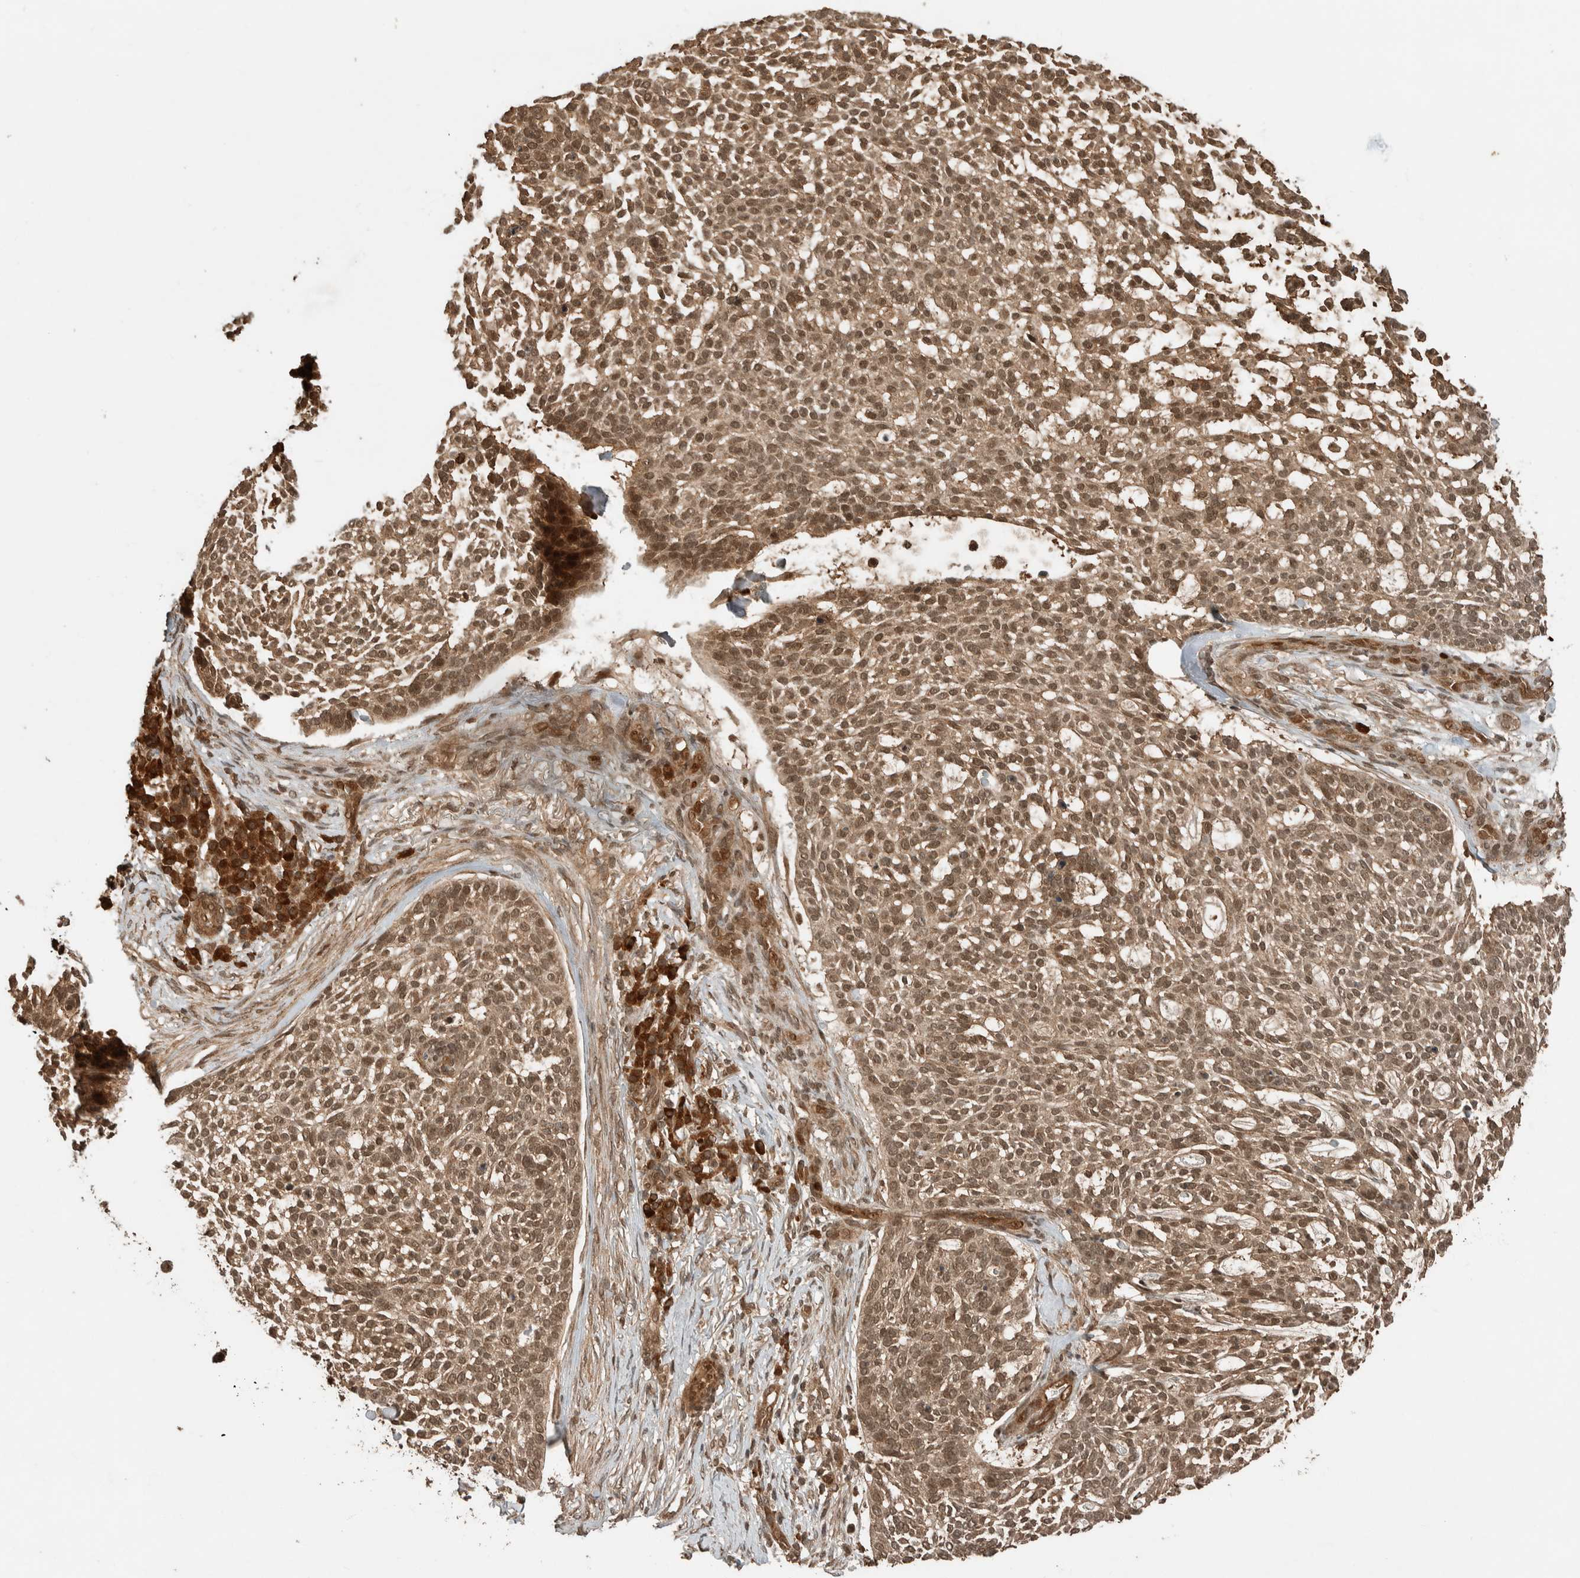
{"staining": {"intensity": "moderate", "quantity": ">75%", "location": "nuclear"}, "tissue": "skin cancer", "cell_type": "Tumor cells", "image_type": "cancer", "snomed": [{"axis": "morphology", "description": "Basal cell carcinoma"}, {"axis": "topography", "description": "Skin"}], "caption": "A micrograph of human skin cancer stained for a protein displays moderate nuclear brown staining in tumor cells.", "gene": "CNTROB", "patient": {"sex": "female", "age": 64}}